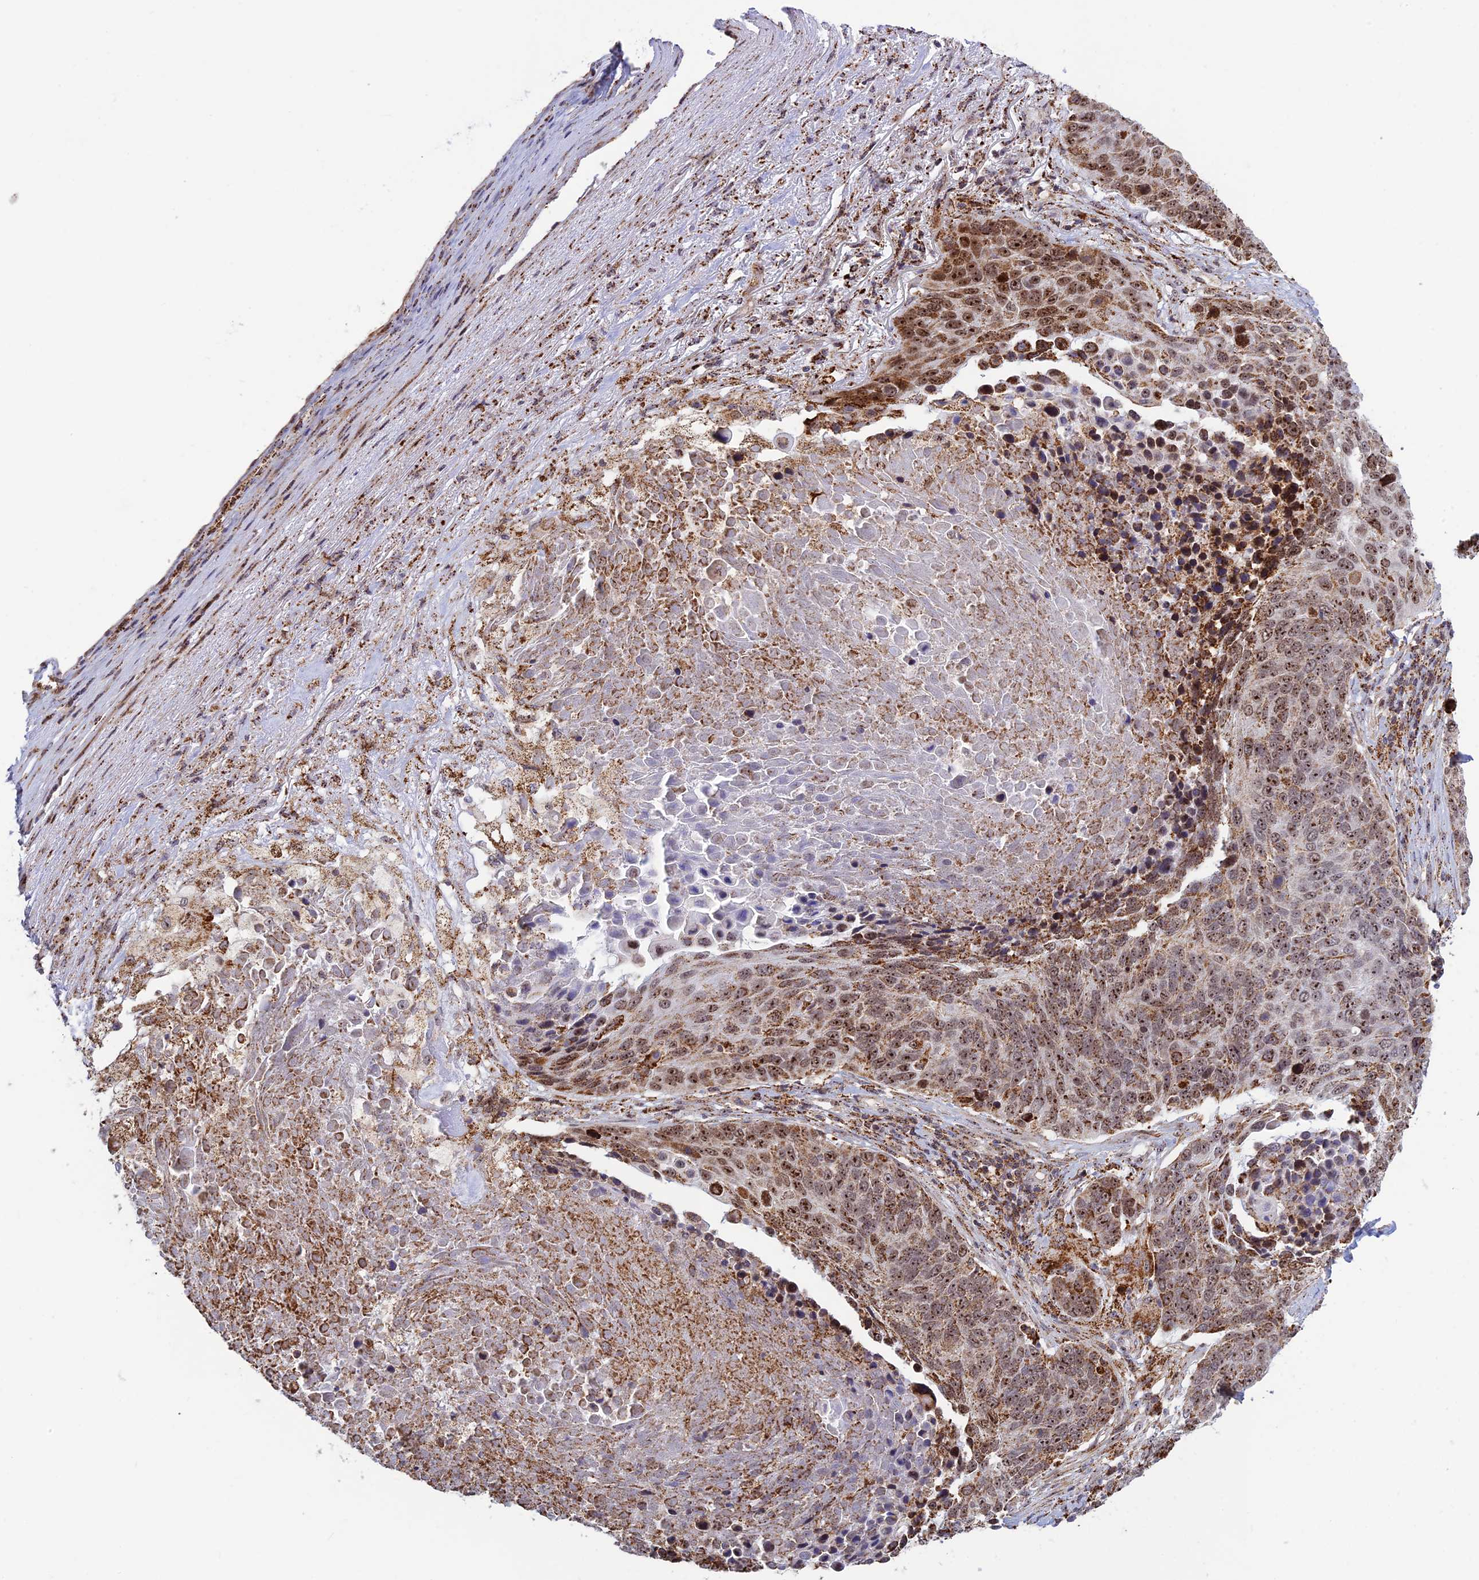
{"staining": {"intensity": "moderate", "quantity": ">75%", "location": "cytoplasmic/membranous,nuclear"}, "tissue": "lung cancer", "cell_type": "Tumor cells", "image_type": "cancer", "snomed": [{"axis": "morphology", "description": "Normal tissue, NOS"}, {"axis": "morphology", "description": "Squamous cell carcinoma, NOS"}, {"axis": "topography", "description": "Lymph node"}, {"axis": "topography", "description": "Lung"}], "caption": "A medium amount of moderate cytoplasmic/membranous and nuclear staining is seen in about >75% of tumor cells in lung cancer tissue.", "gene": "POLR1G", "patient": {"sex": "male", "age": 66}}